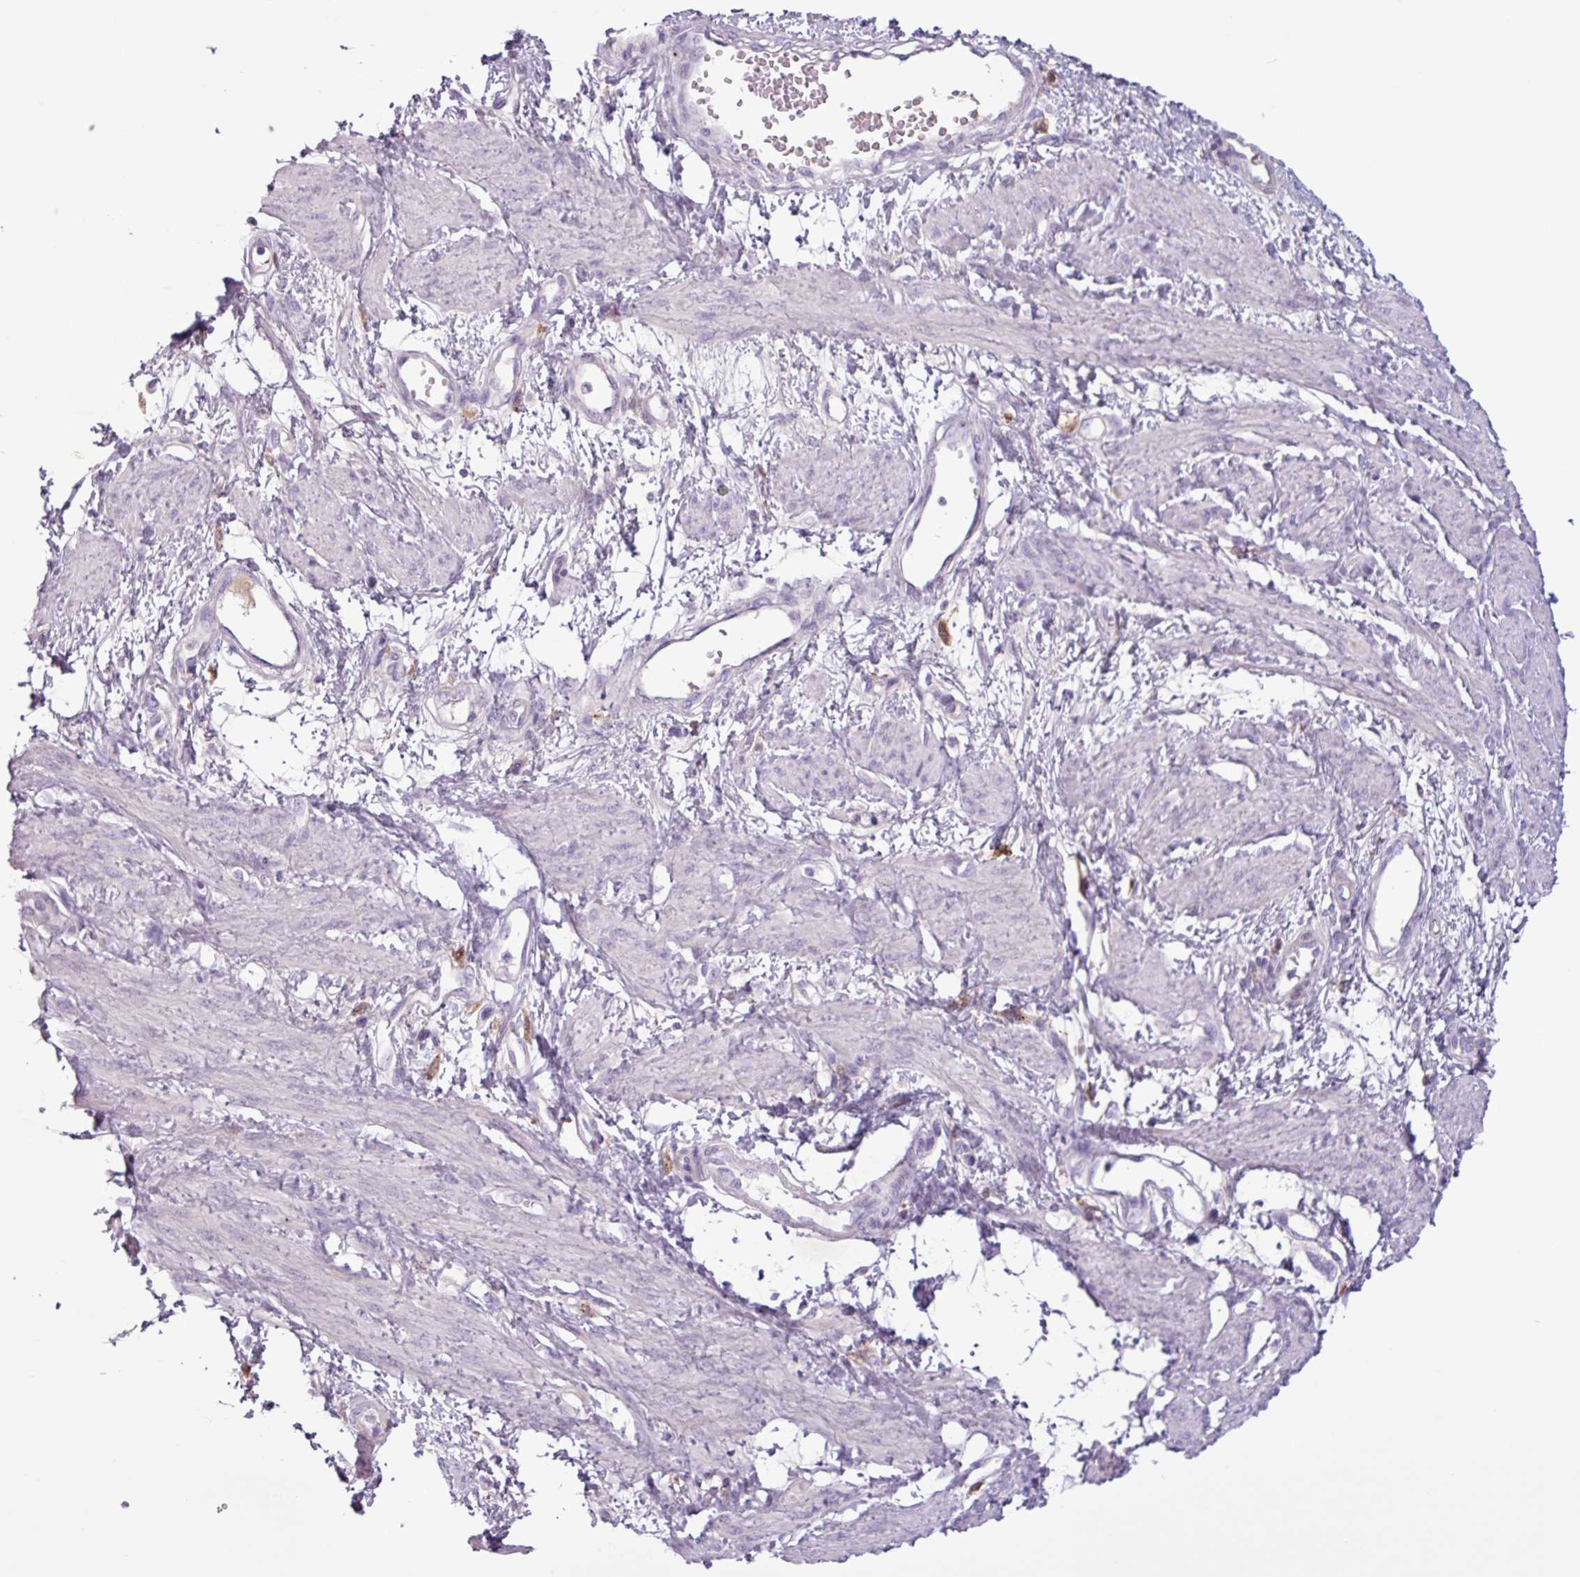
{"staining": {"intensity": "negative", "quantity": "none", "location": "none"}, "tissue": "smooth muscle", "cell_type": "Smooth muscle cells", "image_type": "normal", "snomed": [{"axis": "morphology", "description": "Normal tissue, NOS"}, {"axis": "topography", "description": "Smooth muscle"}, {"axis": "topography", "description": "Uterus"}], "caption": "Immunohistochemistry (IHC) histopathology image of unremarkable smooth muscle stained for a protein (brown), which exhibits no positivity in smooth muscle cells. The staining is performed using DAB brown chromogen with nuclei counter-stained in using hematoxylin.", "gene": "C4A", "patient": {"sex": "female", "age": 39}}